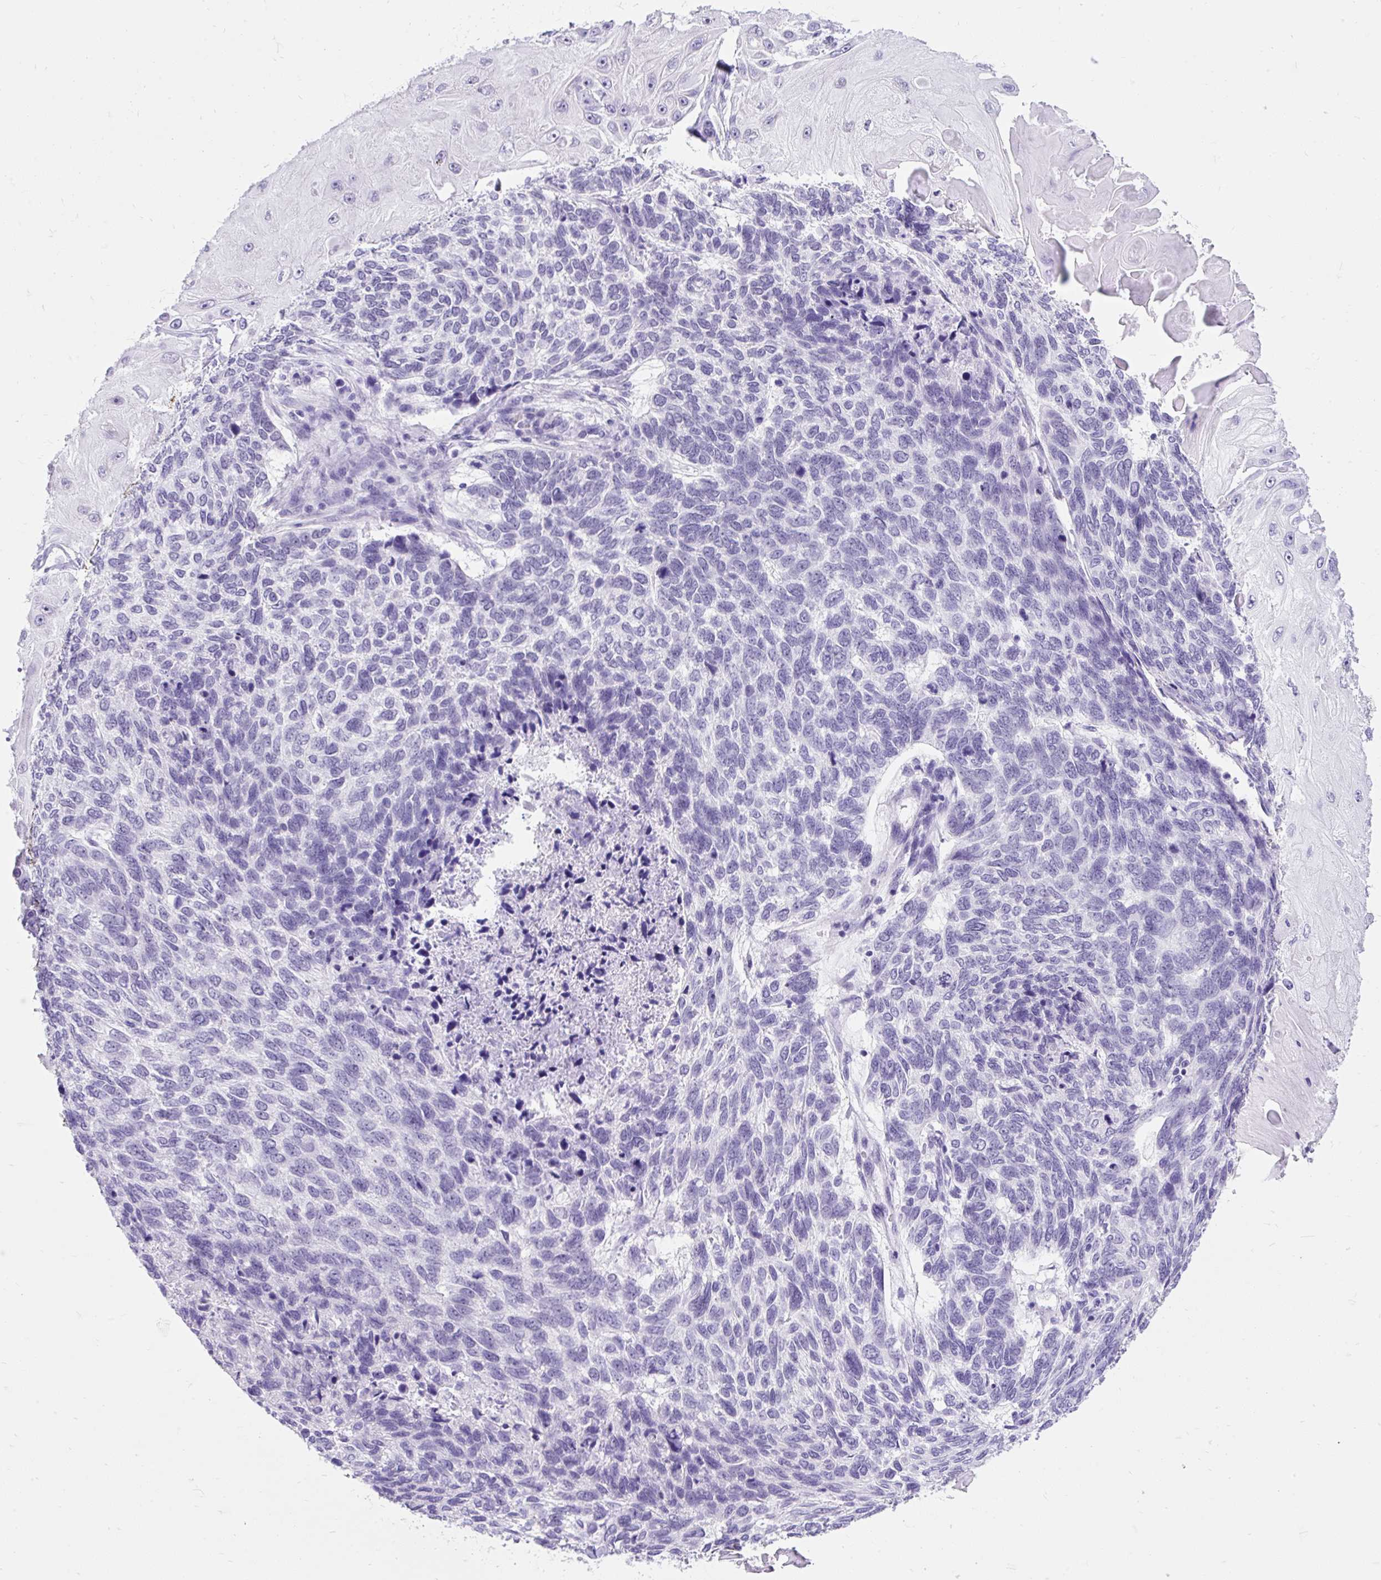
{"staining": {"intensity": "negative", "quantity": "none", "location": "none"}, "tissue": "skin cancer", "cell_type": "Tumor cells", "image_type": "cancer", "snomed": [{"axis": "morphology", "description": "Basal cell carcinoma"}, {"axis": "topography", "description": "Skin"}], "caption": "A photomicrograph of human basal cell carcinoma (skin) is negative for staining in tumor cells. Brightfield microscopy of immunohistochemistry (IHC) stained with DAB (3,3'-diaminobenzidine) (brown) and hematoxylin (blue), captured at high magnification.", "gene": "SCGB1A1", "patient": {"sex": "female", "age": 65}}